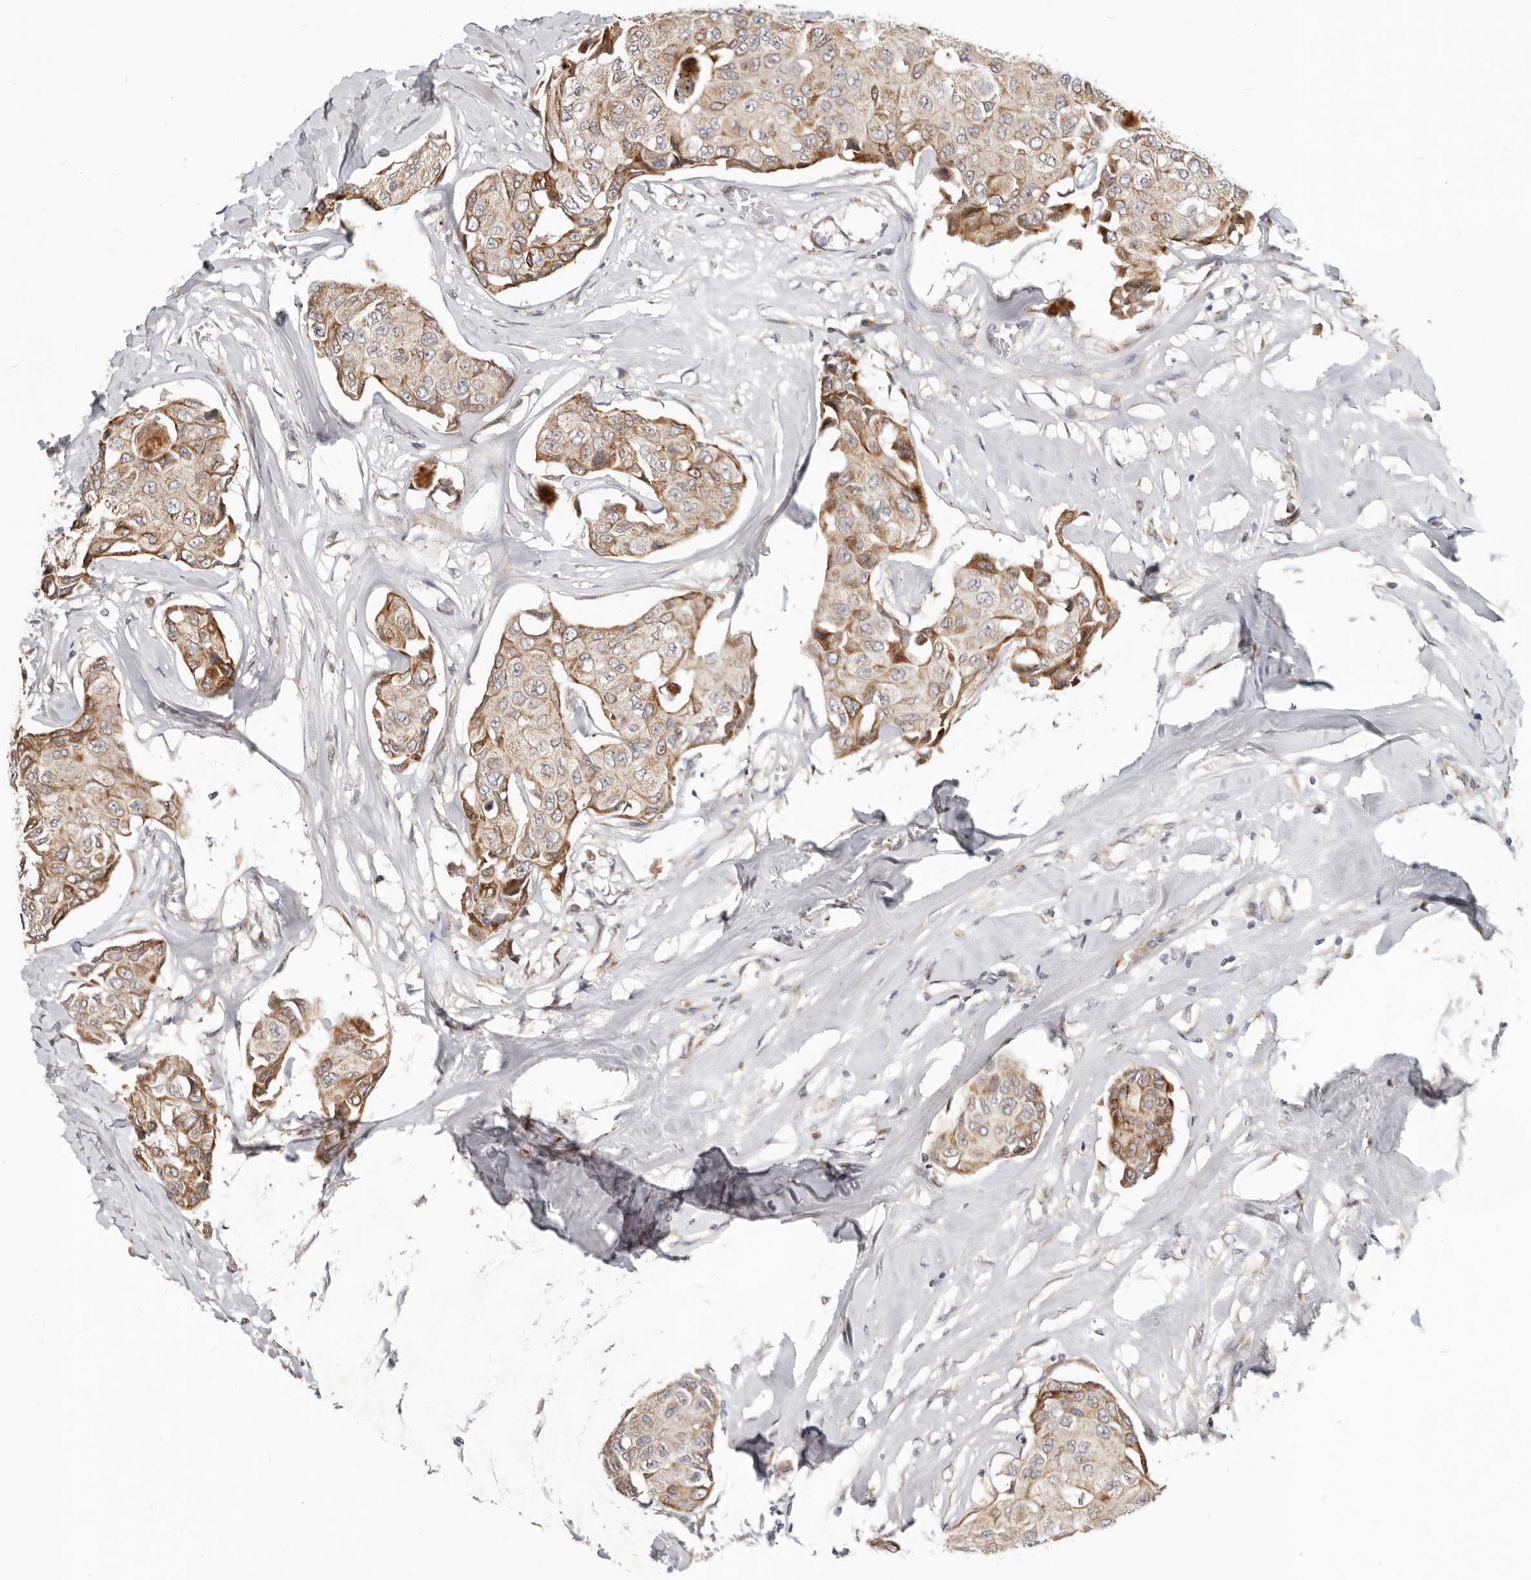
{"staining": {"intensity": "moderate", "quantity": ">75%", "location": "cytoplasmic/membranous"}, "tissue": "breast cancer", "cell_type": "Tumor cells", "image_type": "cancer", "snomed": [{"axis": "morphology", "description": "Duct carcinoma"}, {"axis": "topography", "description": "Breast"}], "caption": "Tumor cells exhibit medium levels of moderate cytoplasmic/membranous positivity in about >75% of cells in breast invasive ductal carcinoma.", "gene": "NPY4R", "patient": {"sex": "female", "age": 80}}